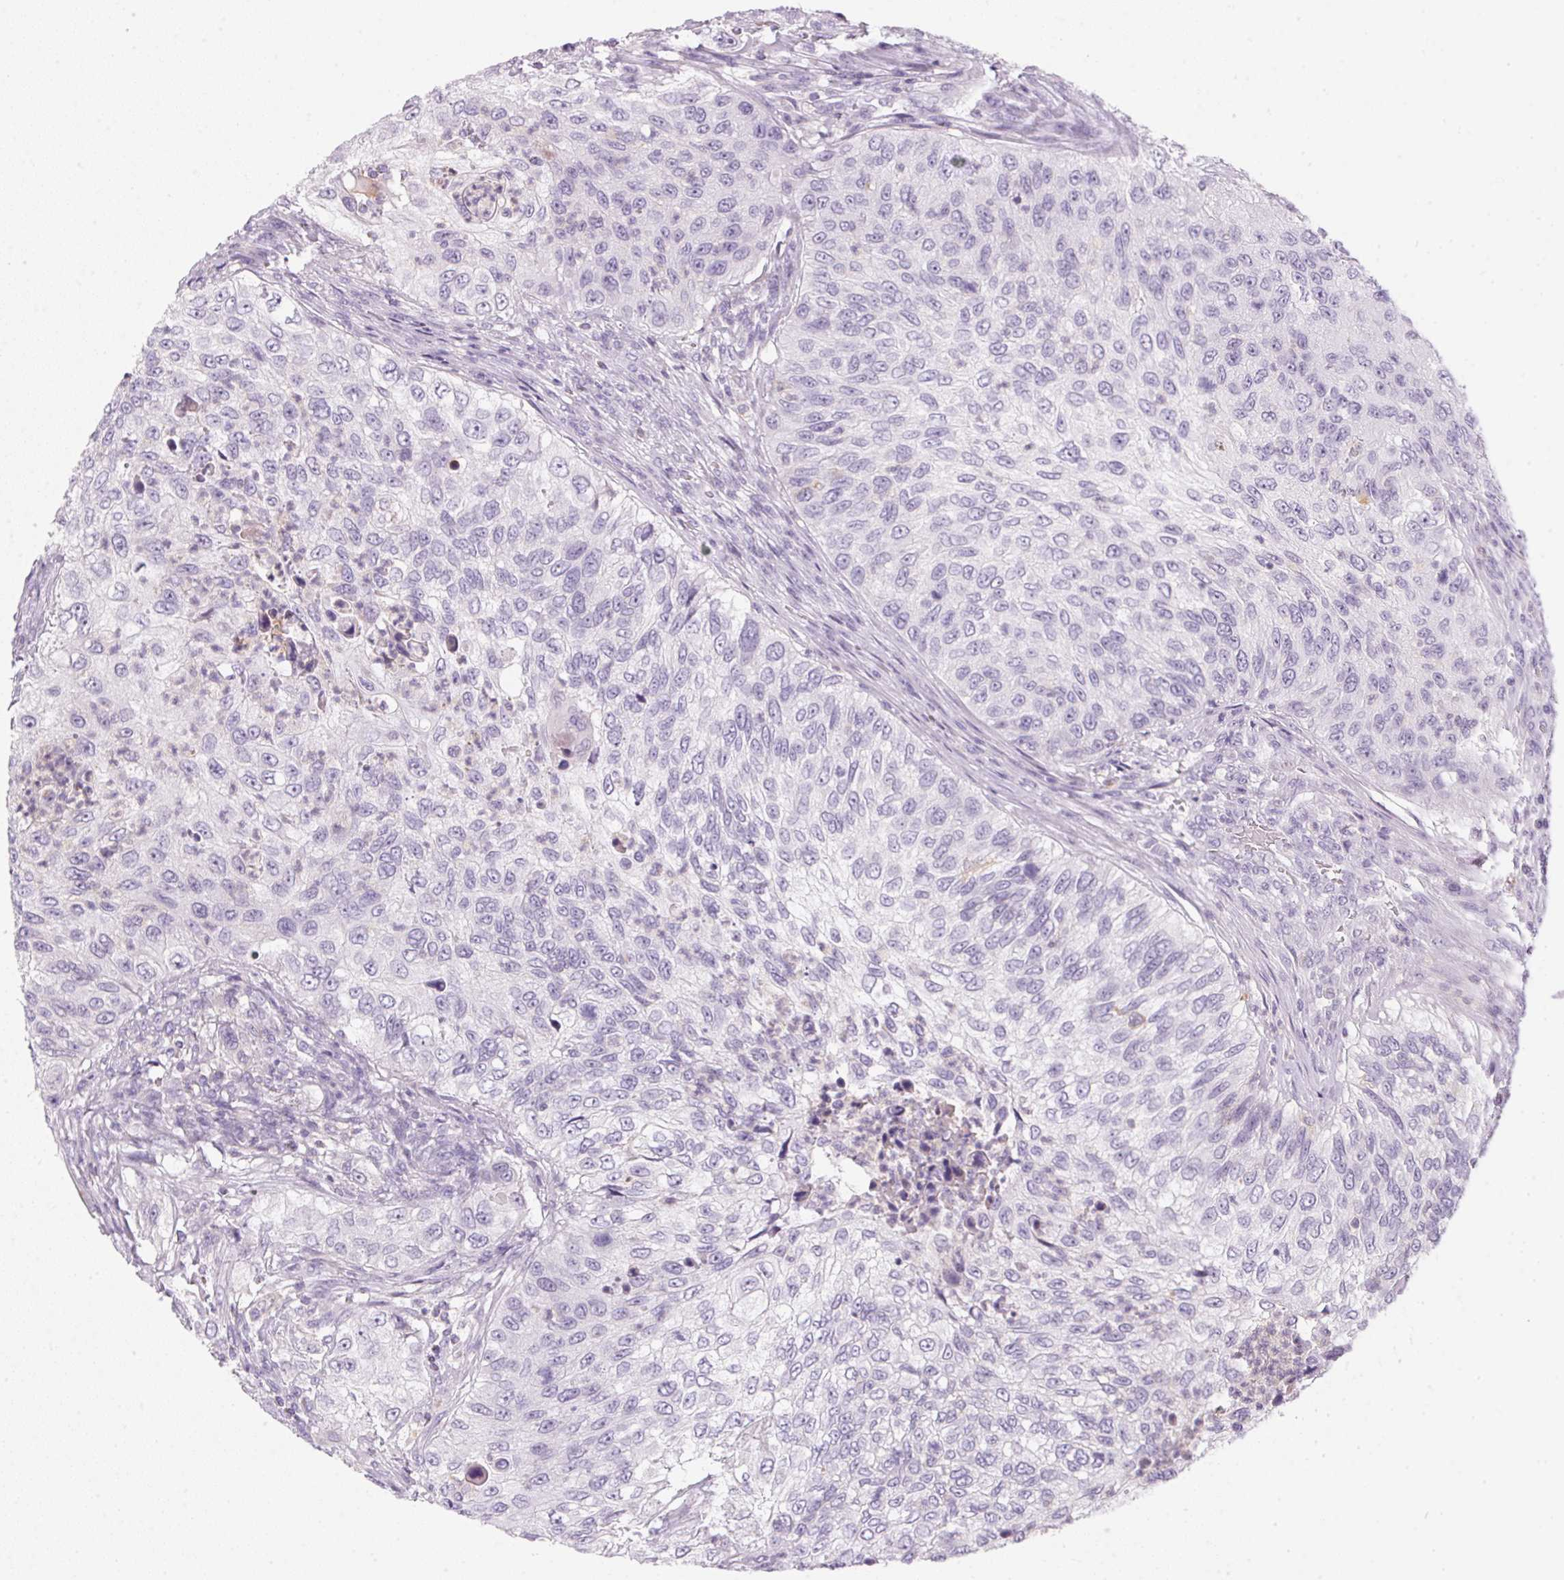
{"staining": {"intensity": "negative", "quantity": "none", "location": "none"}, "tissue": "urothelial cancer", "cell_type": "Tumor cells", "image_type": "cancer", "snomed": [{"axis": "morphology", "description": "Urothelial carcinoma, High grade"}, {"axis": "topography", "description": "Urinary bladder"}], "caption": "Urothelial cancer was stained to show a protein in brown. There is no significant positivity in tumor cells.", "gene": "ECPAS", "patient": {"sex": "female", "age": 60}}